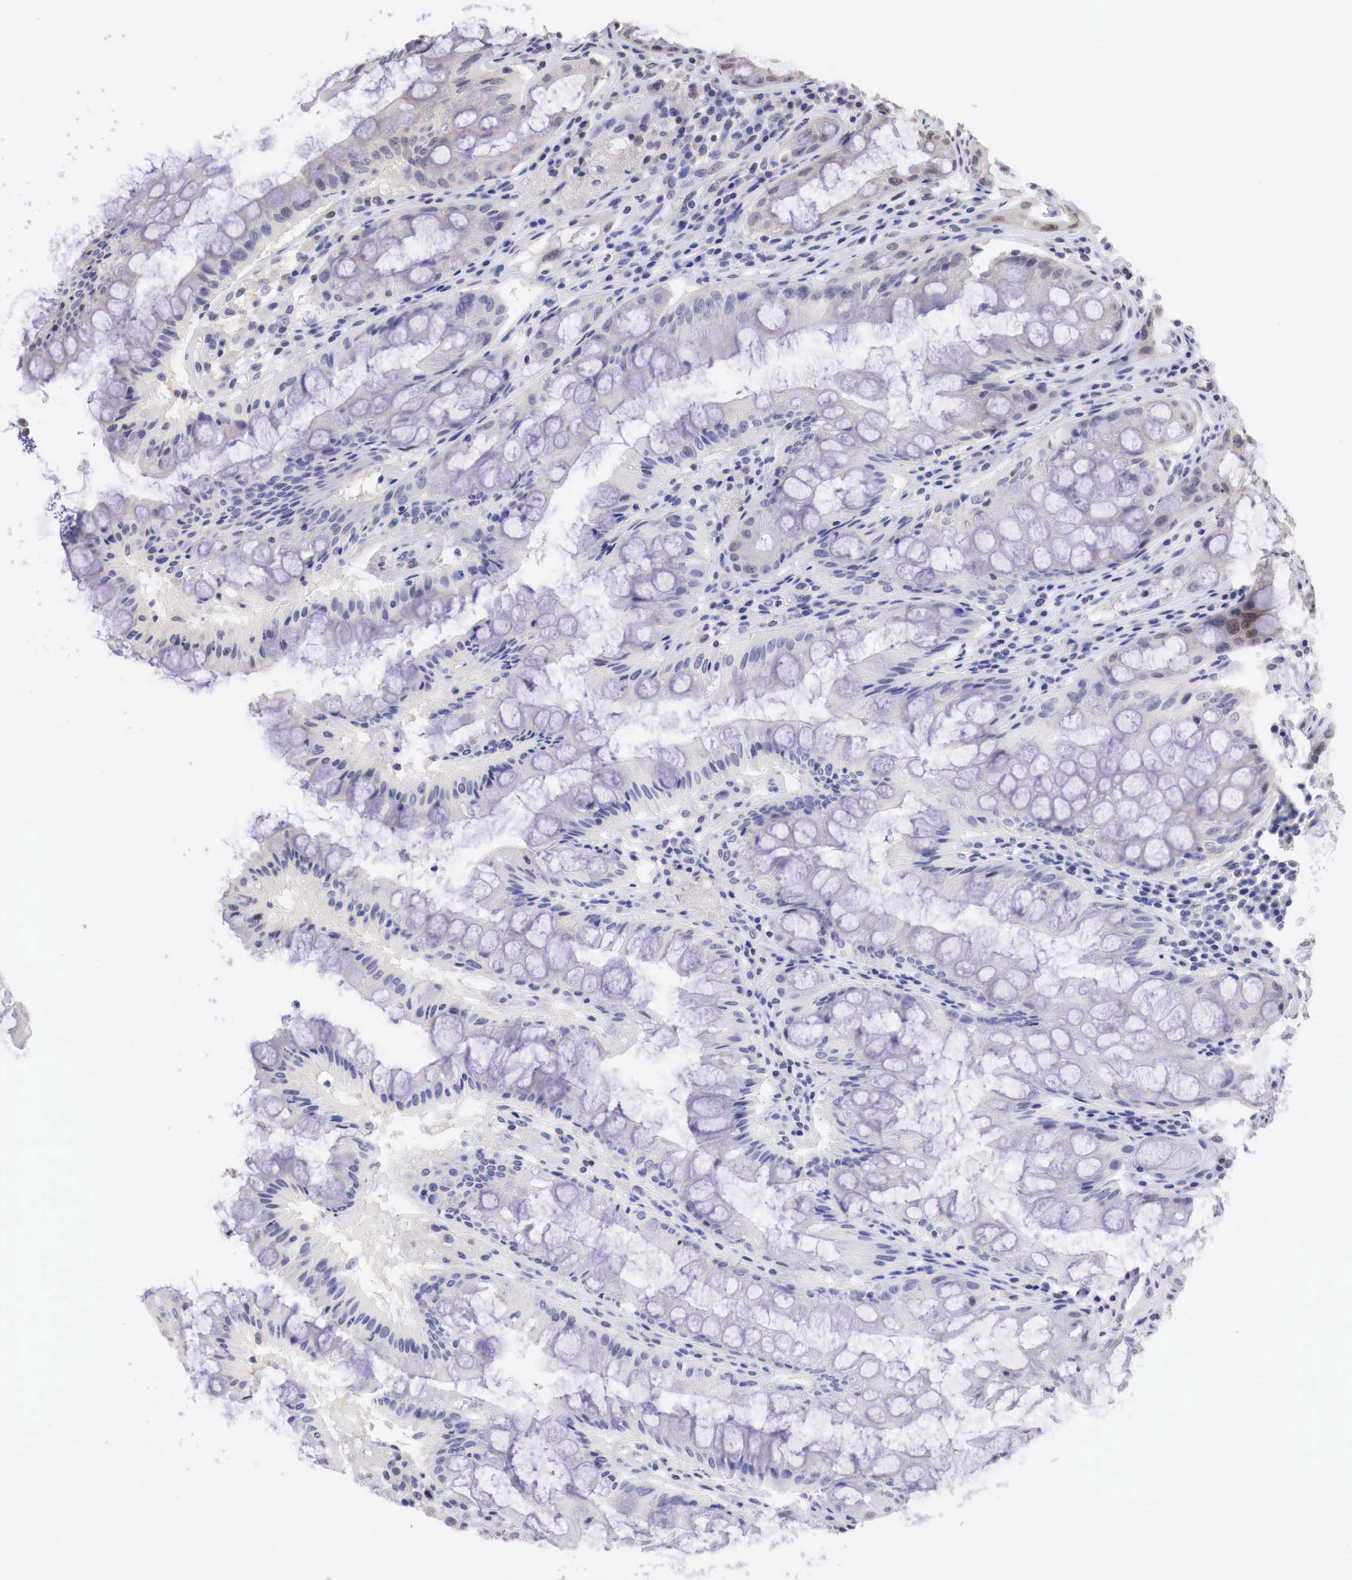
{"staining": {"intensity": "weak", "quantity": "25%-75%", "location": "nuclear"}, "tissue": "rectum", "cell_type": "Glandular cells", "image_type": "normal", "snomed": [{"axis": "morphology", "description": "Normal tissue, NOS"}, {"axis": "topography", "description": "Rectum"}], "caption": "Protein expression analysis of benign rectum displays weak nuclear staining in about 25%-75% of glandular cells. (DAB (3,3'-diaminobenzidine) IHC, brown staining for protein, blue staining for nuclei).", "gene": "PABIR2", "patient": {"sex": "female", "age": 60}}